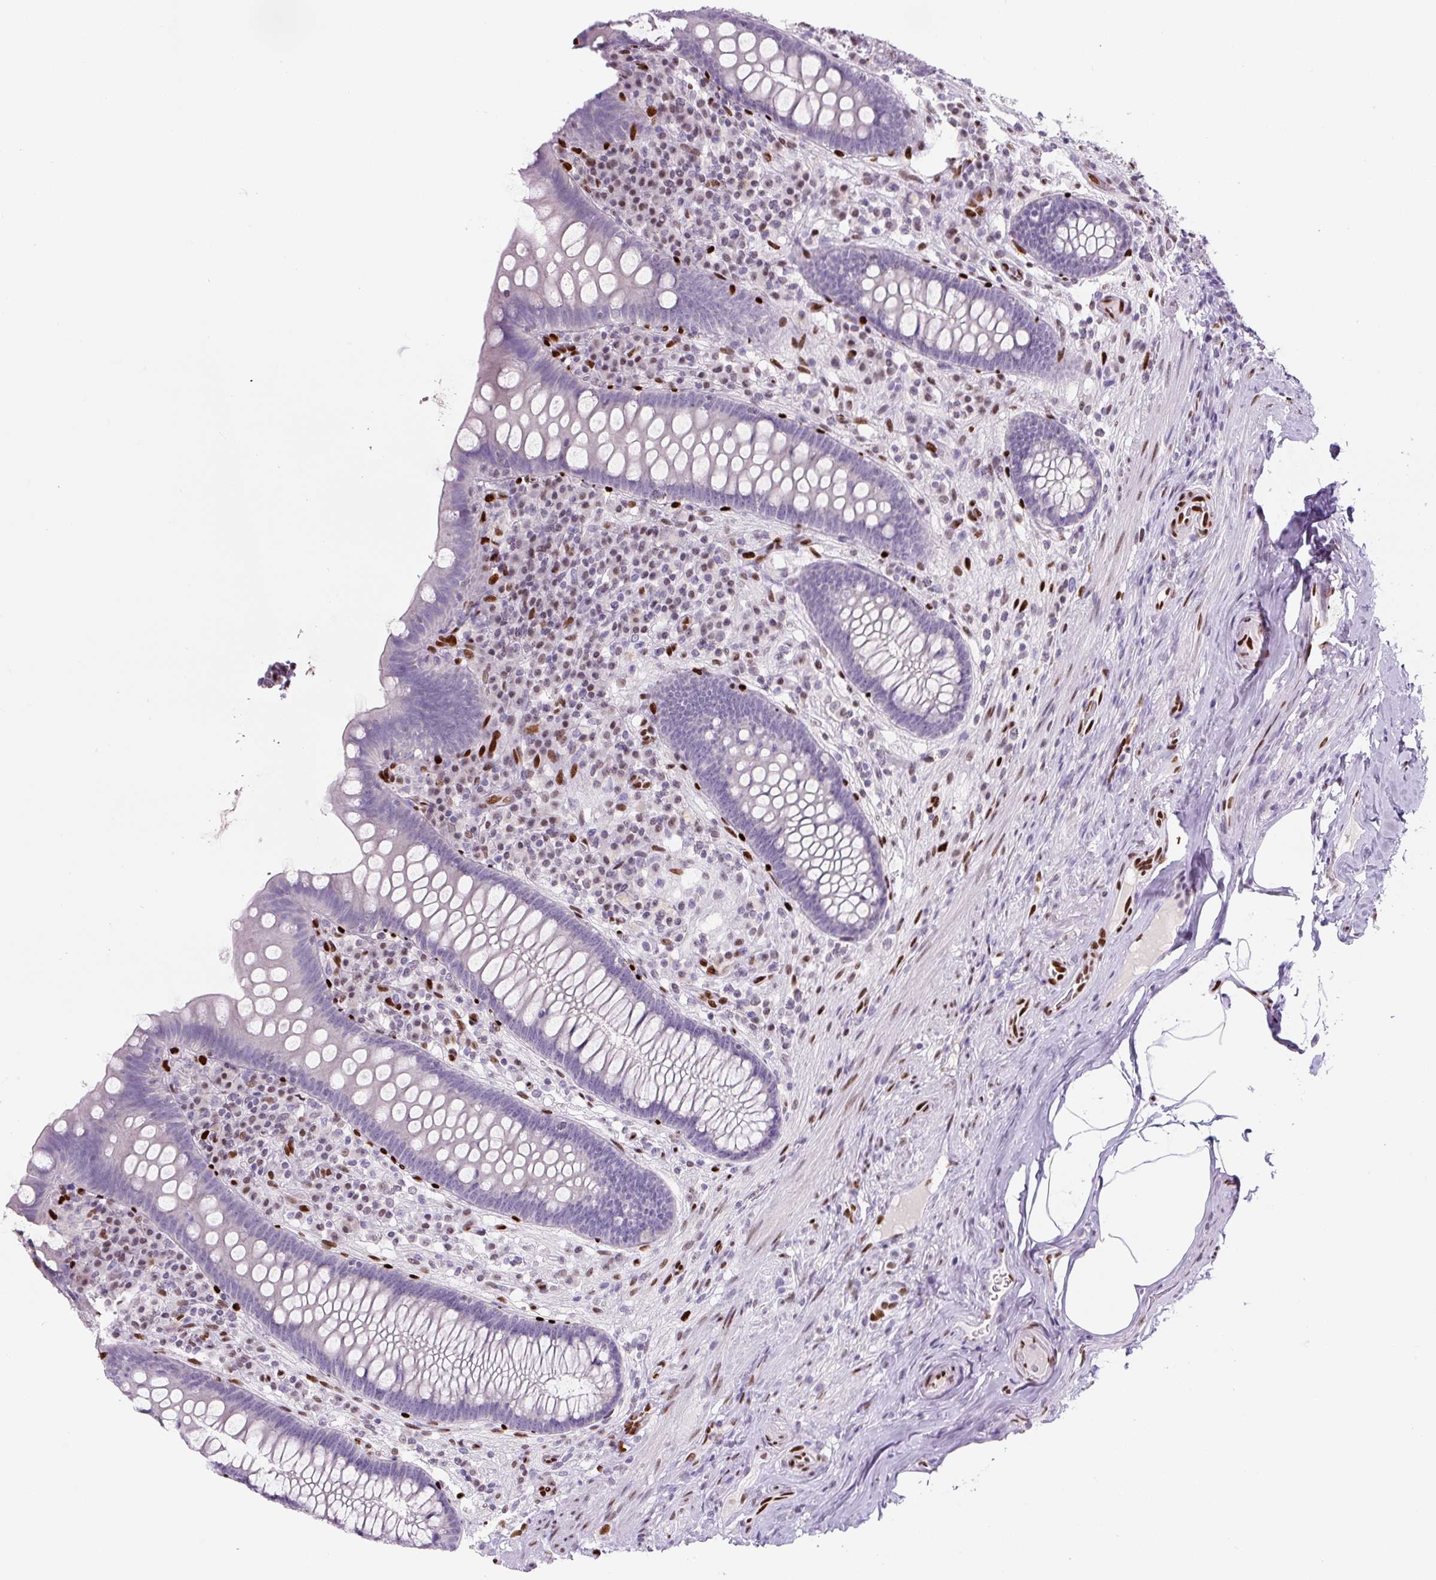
{"staining": {"intensity": "negative", "quantity": "none", "location": "none"}, "tissue": "appendix", "cell_type": "Glandular cells", "image_type": "normal", "snomed": [{"axis": "morphology", "description": "Normal tissue, NOS"}, {"axis": "topography", "description": "Appendix"}], "caption": "The immunohistochemistry (IHC) photomicrograph has no significant positivity in glandular cells of appendix. The staining was performed using DAB (3,3'-diaminobenzidine) to visualize the protein expression in brown, while the nuclei were stained in blue with hematoxylin (Magnification: 20x).", "gene": "ZEB1", "patient": {"sex": "male", "age": 71}}